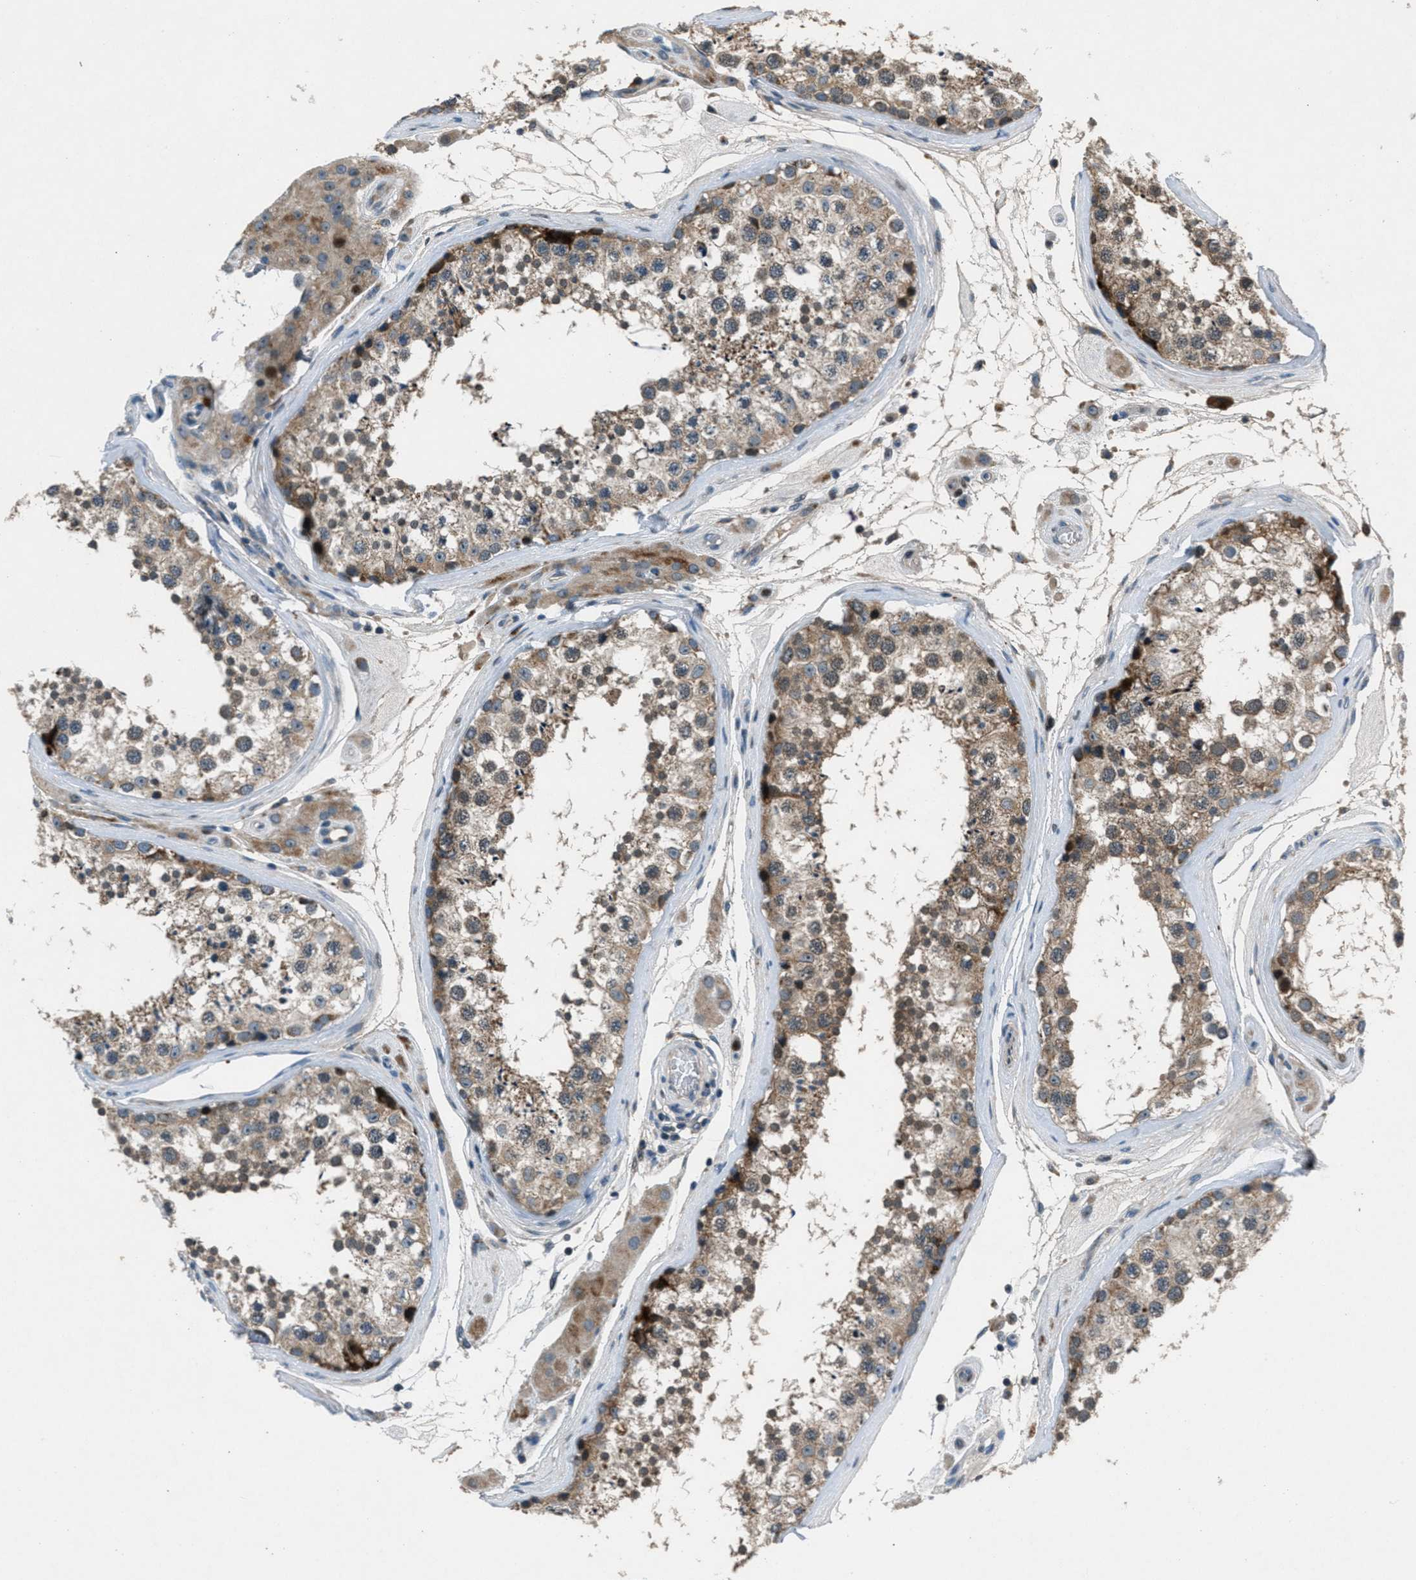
{"staining": {"intensity": "moderate", "quantity": ">75%", "location": "cytoplasmic/membranous"}, "tissue": "testis", "cell_type": "Cells in seminiferous ducts", "image_type": "normal", "snomed": [{"axis": "morphology", "description": "Normal tissue, NOS"}, {"axis": "topography", "description": "Testis"}], "caption": "Approximately >75% of cells in seminiferous ducts in unremarkable human testis exhibit moderate cytoplasmic/membranous protein expression as visualized by brown immunohistochemical staining.", "gene": "CLEC2D", "patient": {"sex": "male", "age": 46}}